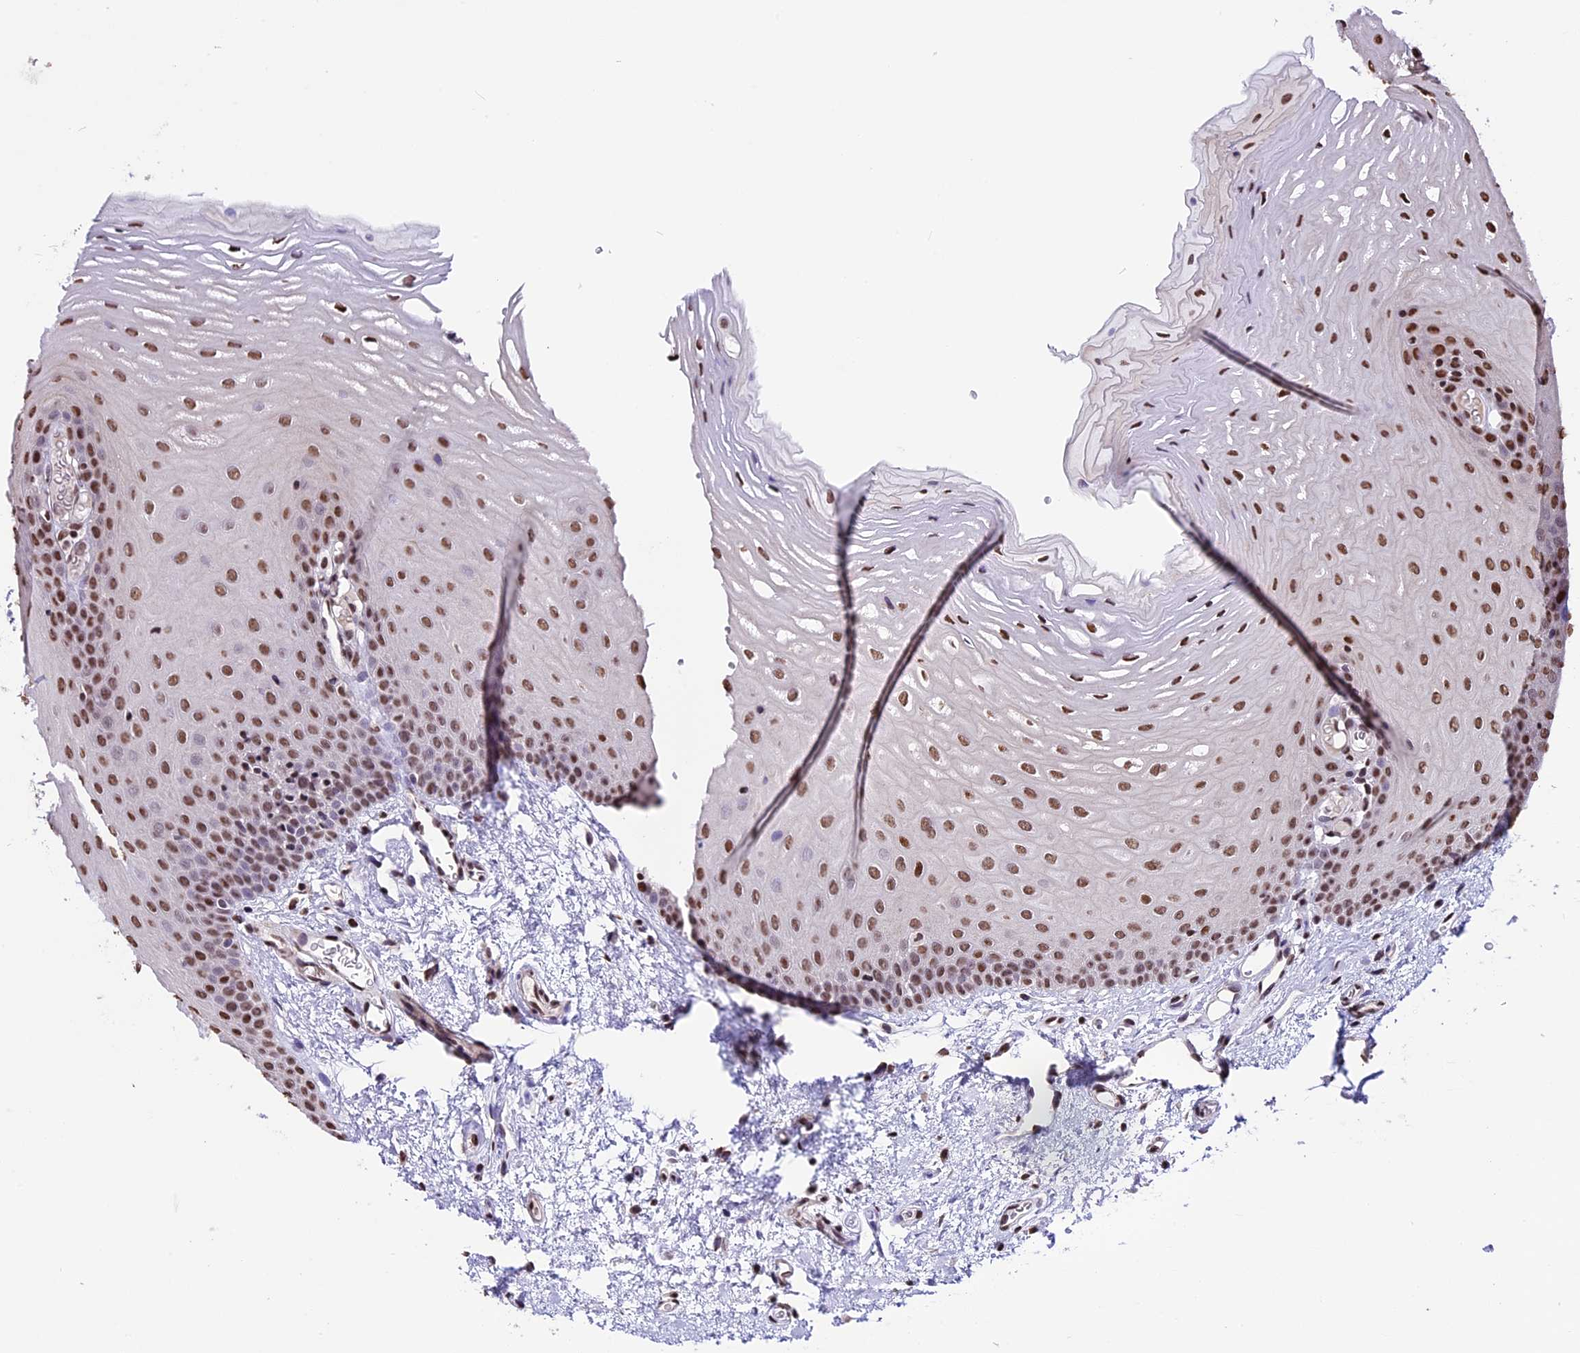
{"staining": {"intensity": "strong", "quantity": "25%-75%", "location": "nuclear"}, "tissue": "oral mucosa", "cell_type": "Squamous epithelial cells", "image_type": "normal", "snomed": [{"axis": "morphology", "description": "Normal tissue, NOS"}, {"axis": "topography", "description": "Oral tissue"}], "caption": "Oral mucosa stained with DAB (3,3'-diaminobenzidine) IHC exhibits high levels of strong nuclear staining in about 25%-75% of squamous epithelial cells. (brown staining indicates protein expression, while blue staining denotes nuclei).", "gene": "POLR3E", "patient": {"sex": "female", "age": 70}}